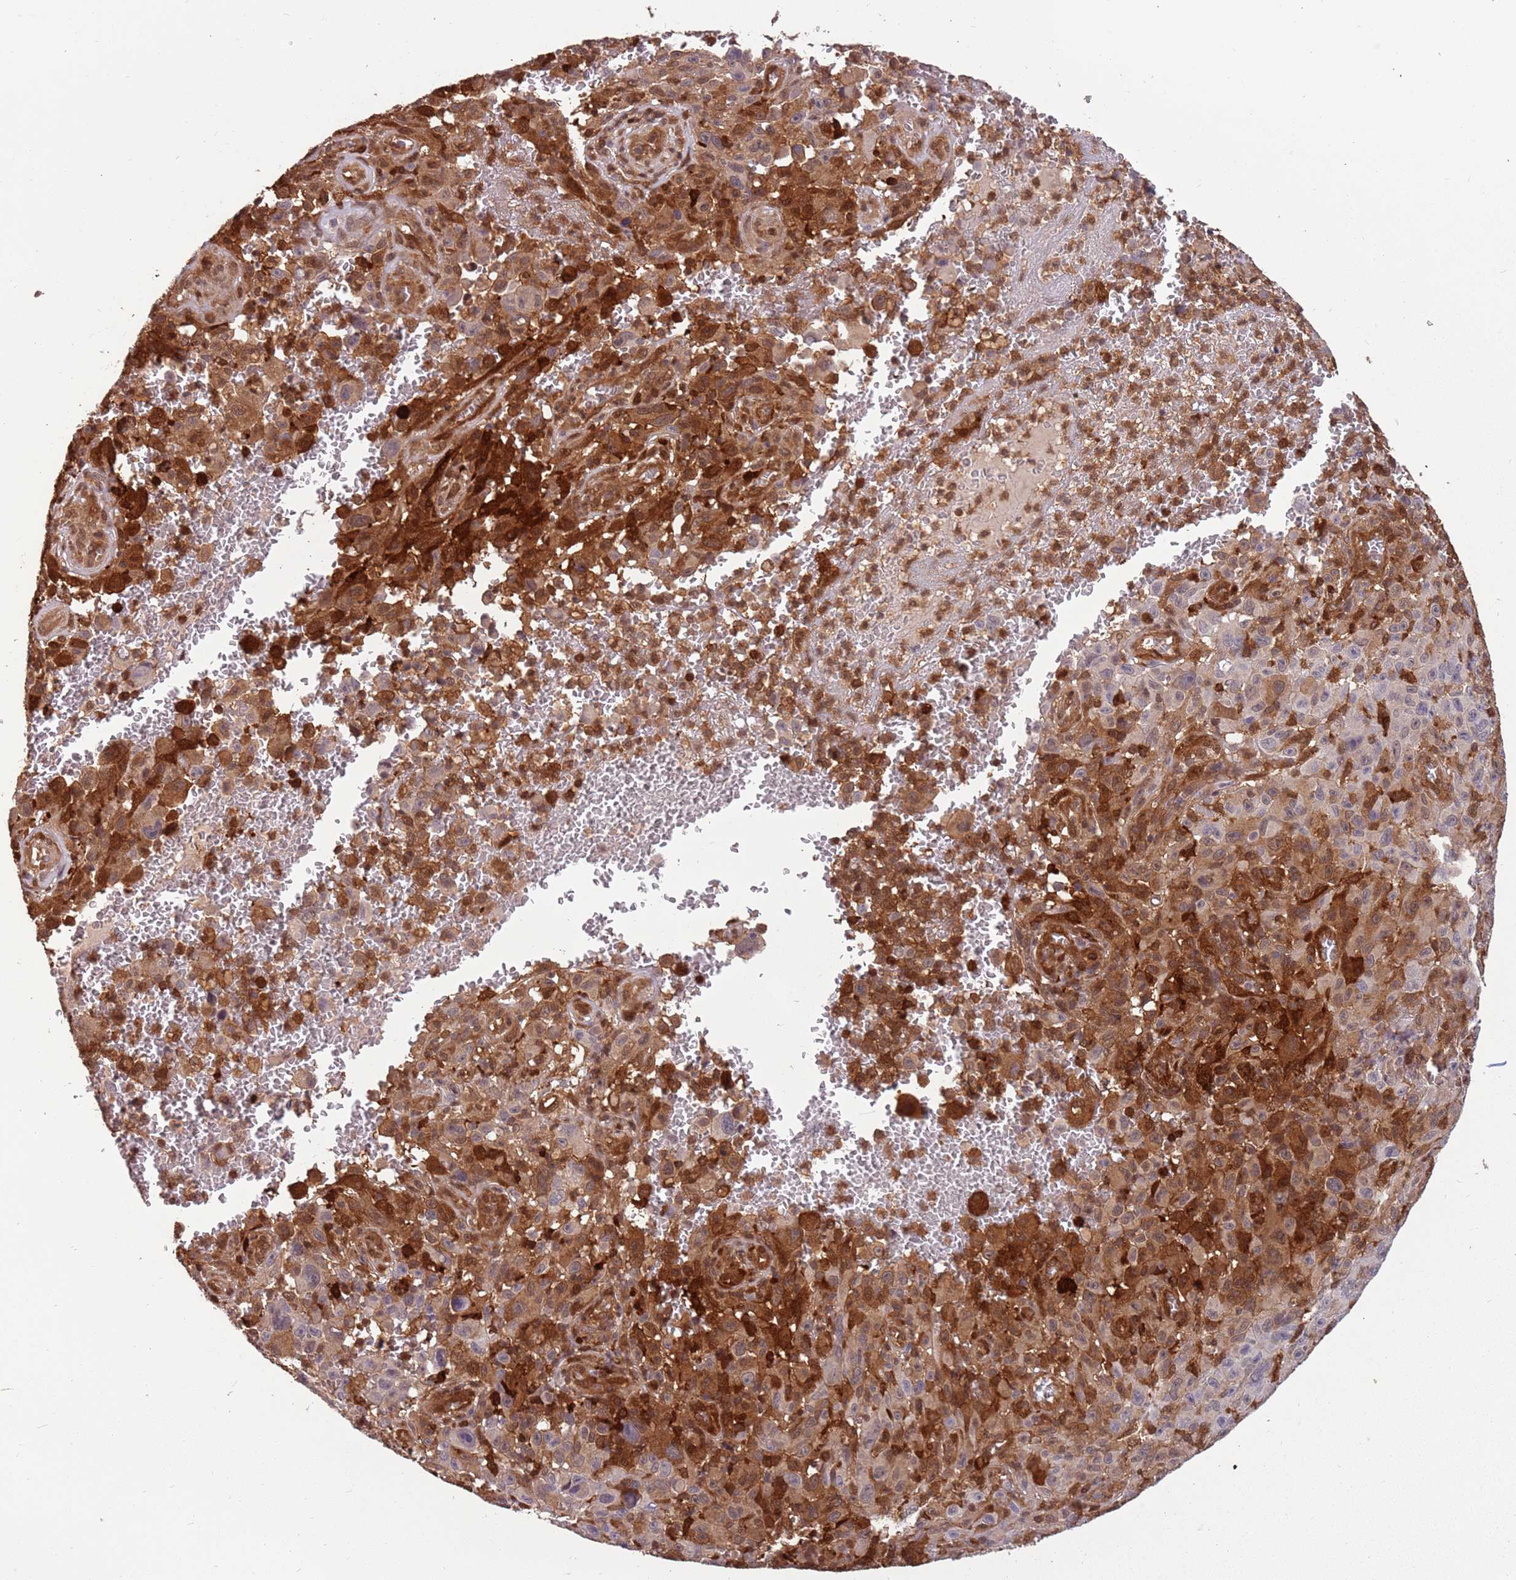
{"staining": {"intensity": "strong", "quantity": "25%-75%", "location": "cytoplasmic/membranous"}, "tissue": "melanoma", "cell_type": "Tumor cells", "image_type": "cancer", "snomed": [{"axis": "morphology", "description": "Malignant melanoma, NOS"}, {"axis": "topography", "description": "Skin"}], "caption": "Malignant melanoma tissue demonstrates strong cytoplasmic/membranous expression in about 25%-75% of tumor cells, visualized by immunohistochemistry. (Brightfield microscopy of DAB IHC at high magnification).", "gene": "GBP2", "patient": {"sex": "female", "age": 82}}